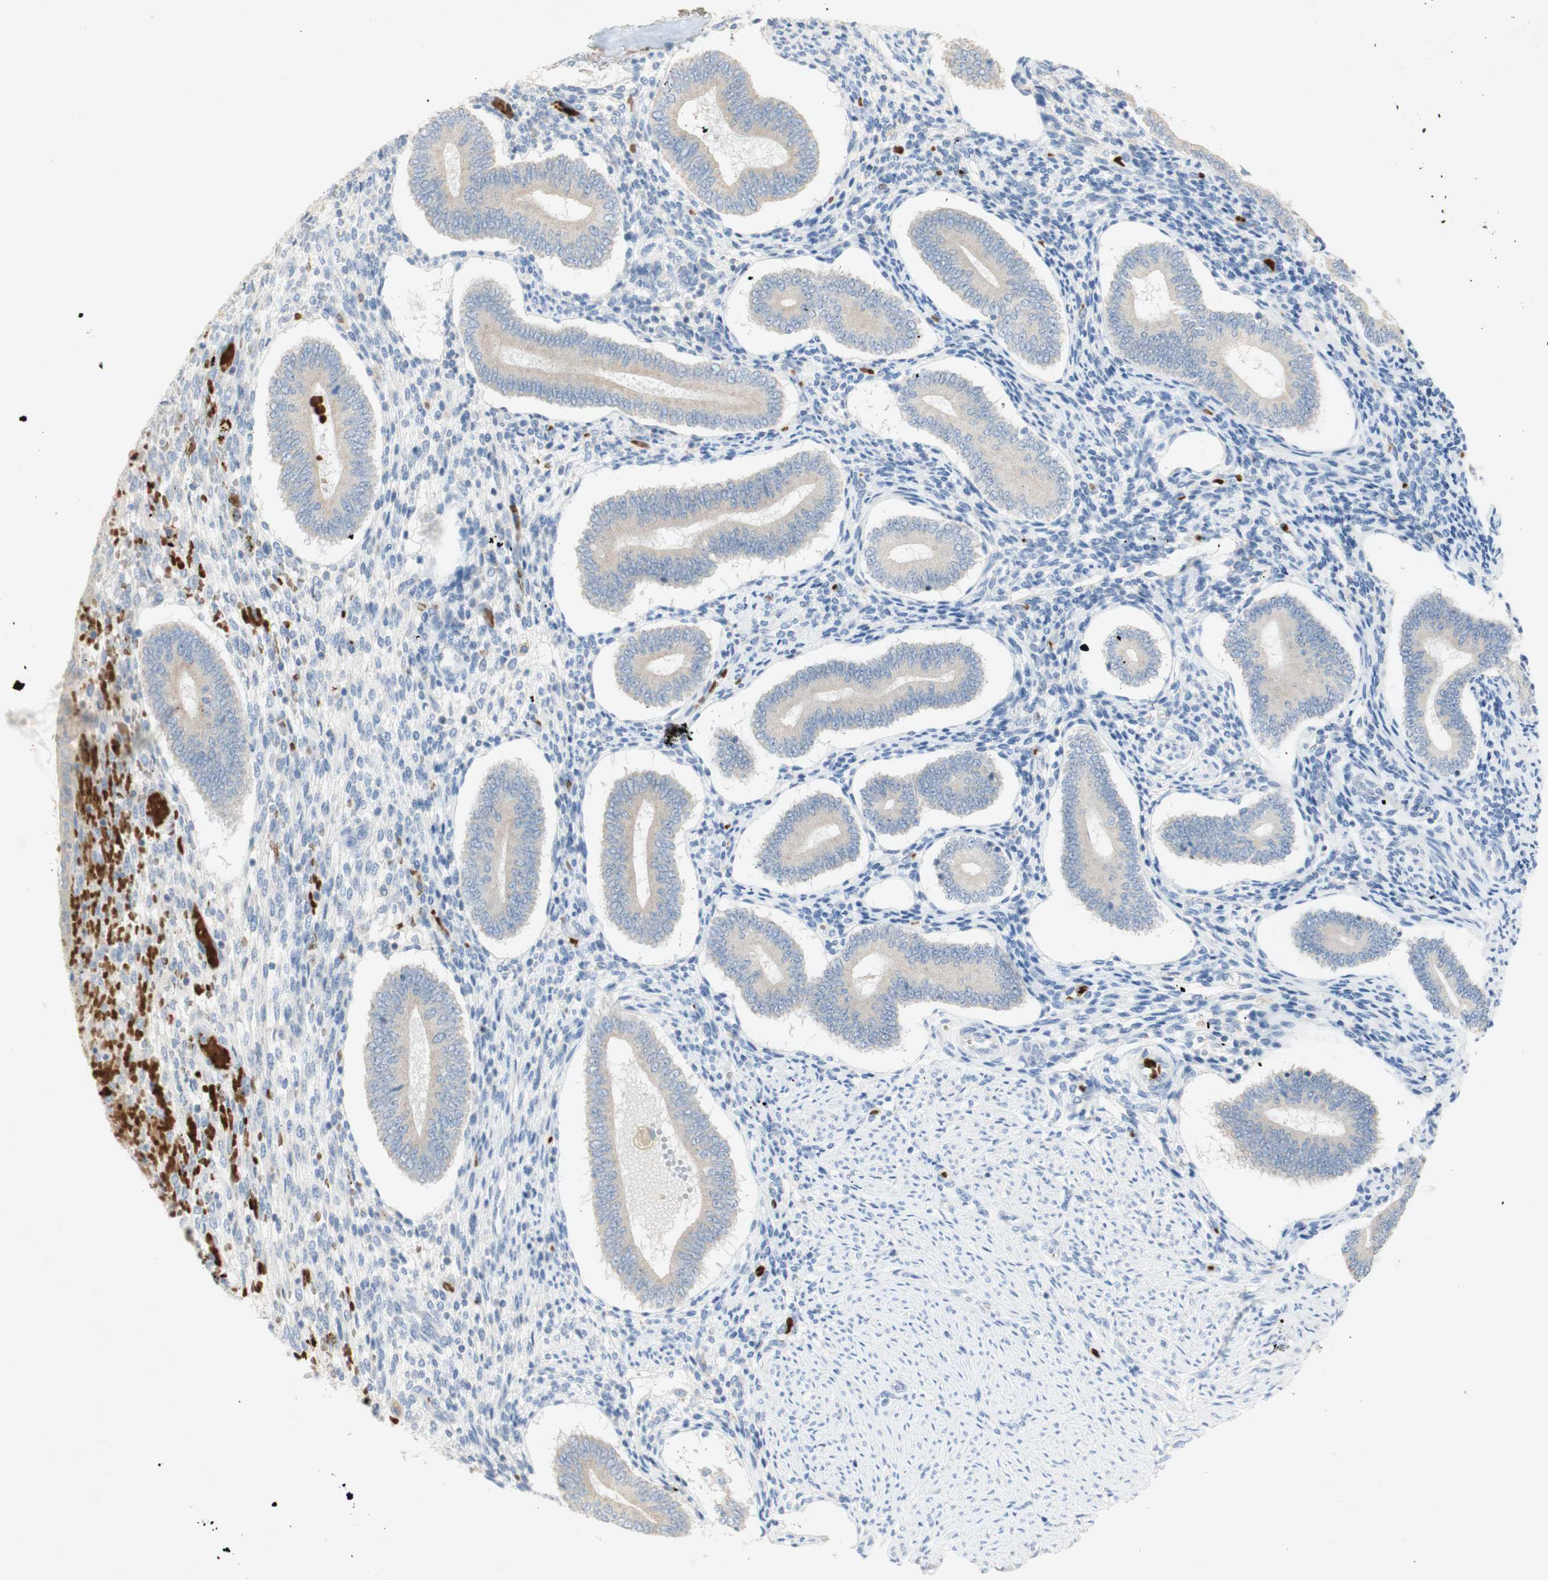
{"staining": {"intensity": "negative", "quantity": "none", "location": "none"}, "tissue": "endometrium", "cell_type": "Cells in endometrial stroma", "image_type": "normal", "snomed": [{"axis": "morphology", "description": "Normal tissue, NOS"}, {"axis": "topography", "description": "Endometrium"}], "caption": "DAB (3,3'-diaminobenzidine) immunohistochemical staining of benign endometrium demonstrates no significant staining in cells in endometrial stroma. (DAB IHC visualized using brightfield microscopy, high magnification).", "gene": "EPO", "patient": {"sex": "female", "age": 42}}